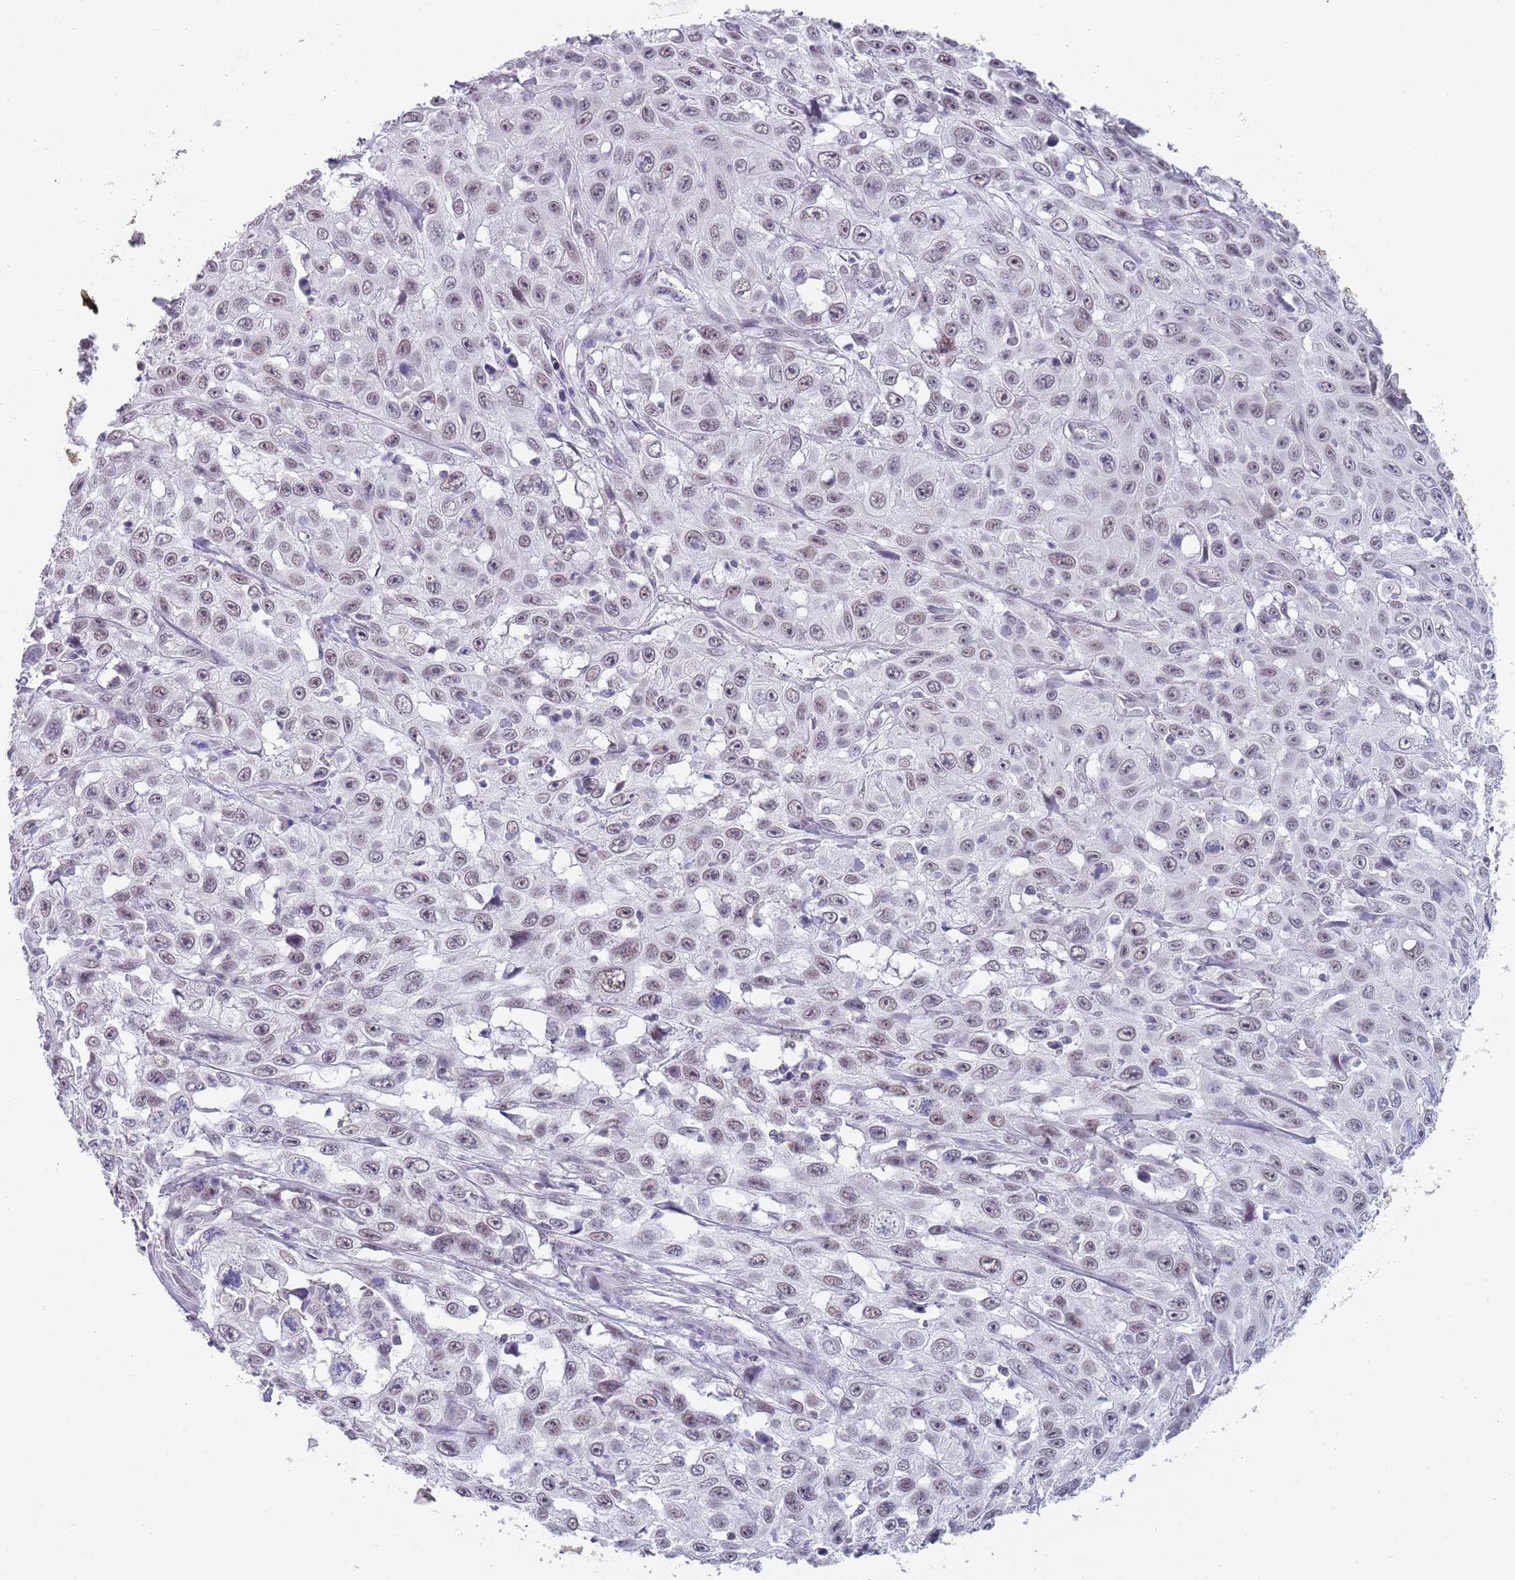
{"staining": {"intensity": "negative", "quantity": "none", "location": "none"}, "tissue": "skin cancer", "cell_type": "Tumor cells", "image_type": "cancer", "snomed": [{"axis": "morphology", "description": "Squamous cell carcinoma, NOS"}, {"axis": "topography", "description": "Skin"}], "caption": "DAB (3,3'-diaminobenzidine) immunohistochemical staining of squamous cell carcinoma (skin) shows no significant positivity in tumor cells.", "gene": "SEPHS2", "patient": {"sex": "male", "age": 82}}